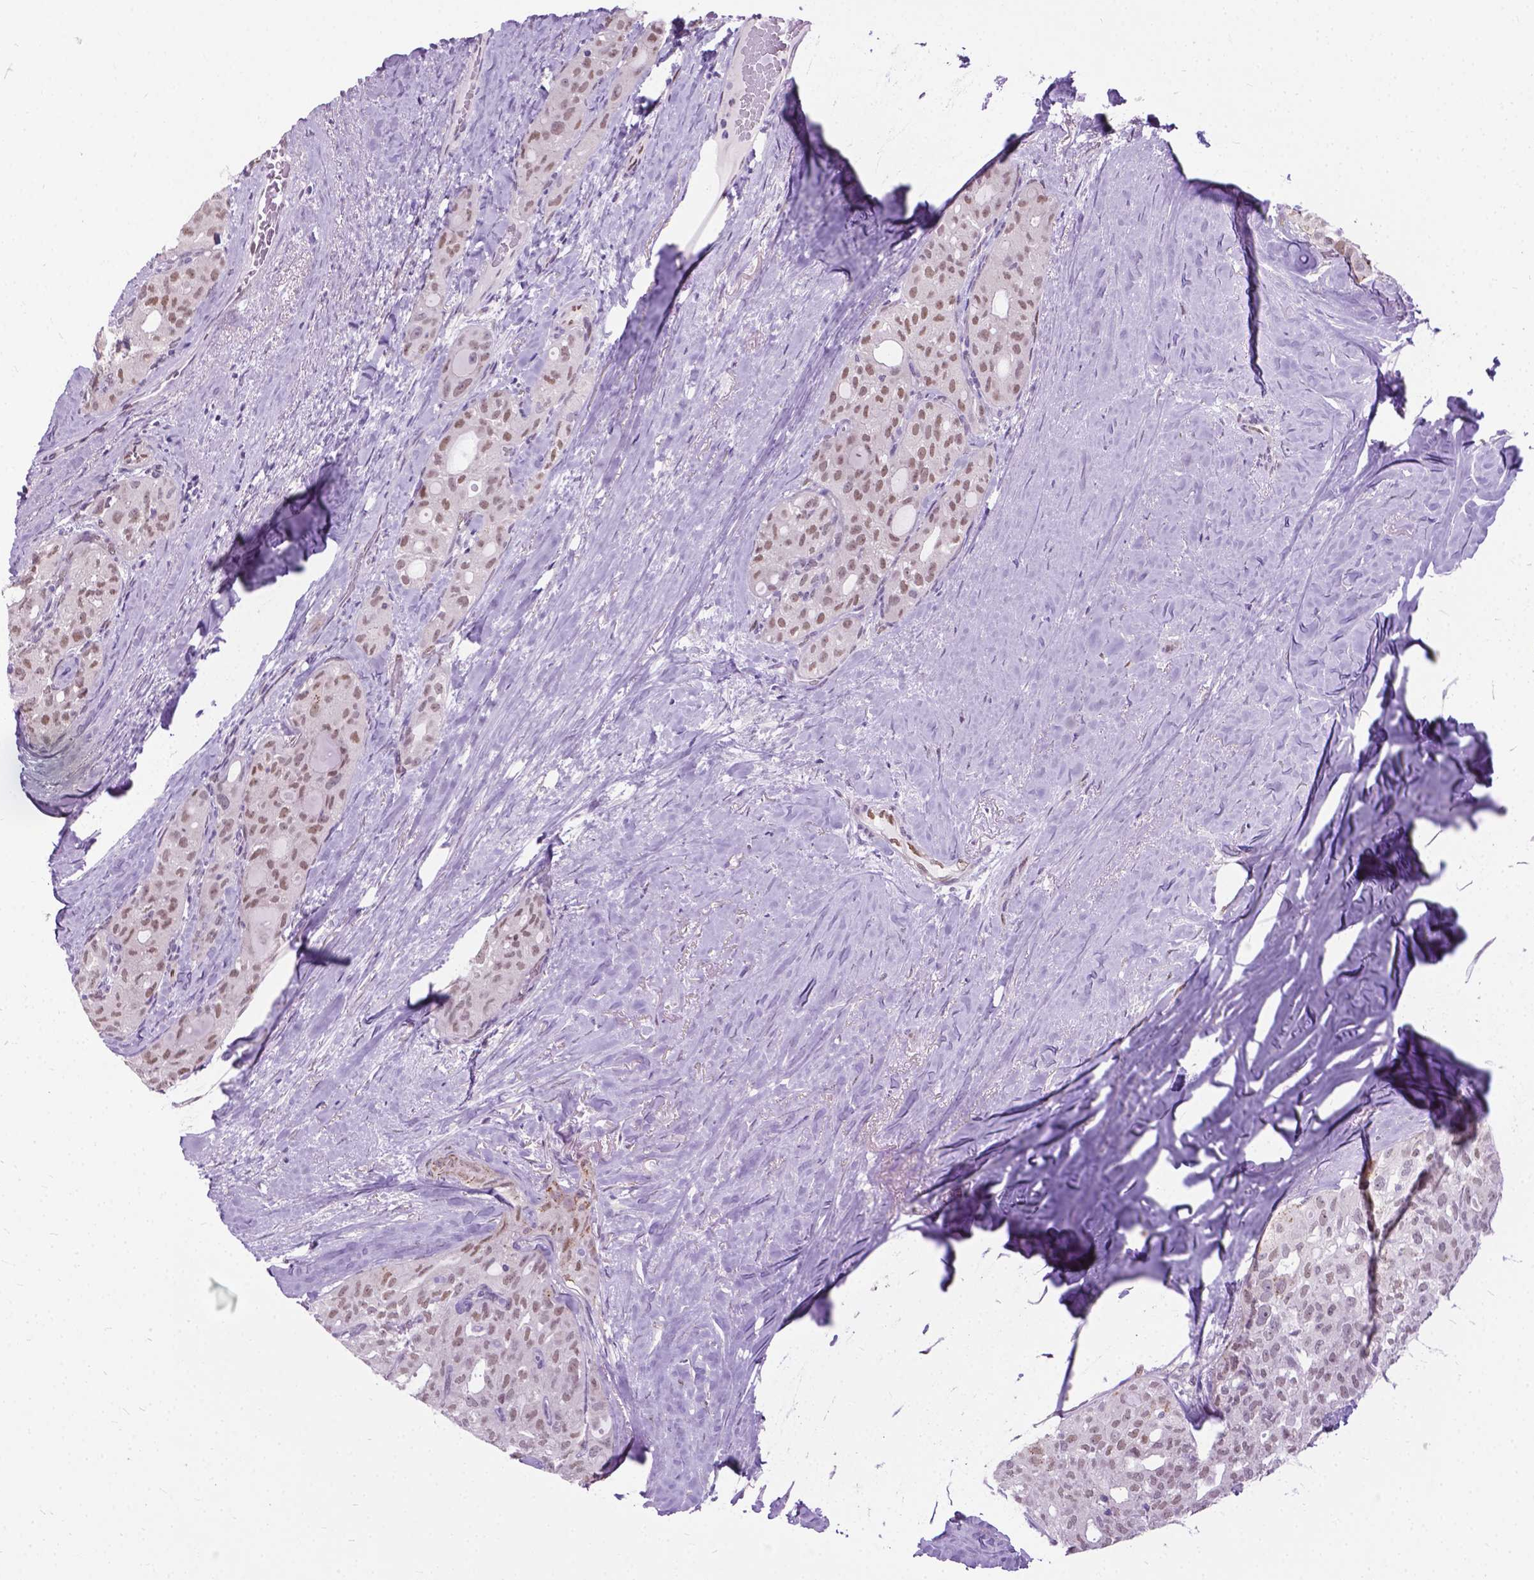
{"staining": {"intensity": "weak", "quantity": "25%-75%", "location": "nuclear"}, "tissue": "thyroid cancer", "cell_type": "Tumor cells", "image_type": "cancer", "snomed": [{"axis": "morphology", "description": "Follicular adenoma carcinoma, NOS"}, {"axis": "topography", "description": "Thyroid gland"}], "caption": "The micrograph displays staining of thyroid cancer, revealing weak nuclear protein staining (brown color) within tumor cells.", "gene": "APCDD1L", "patient": {"sex": "male", "age": 75}}